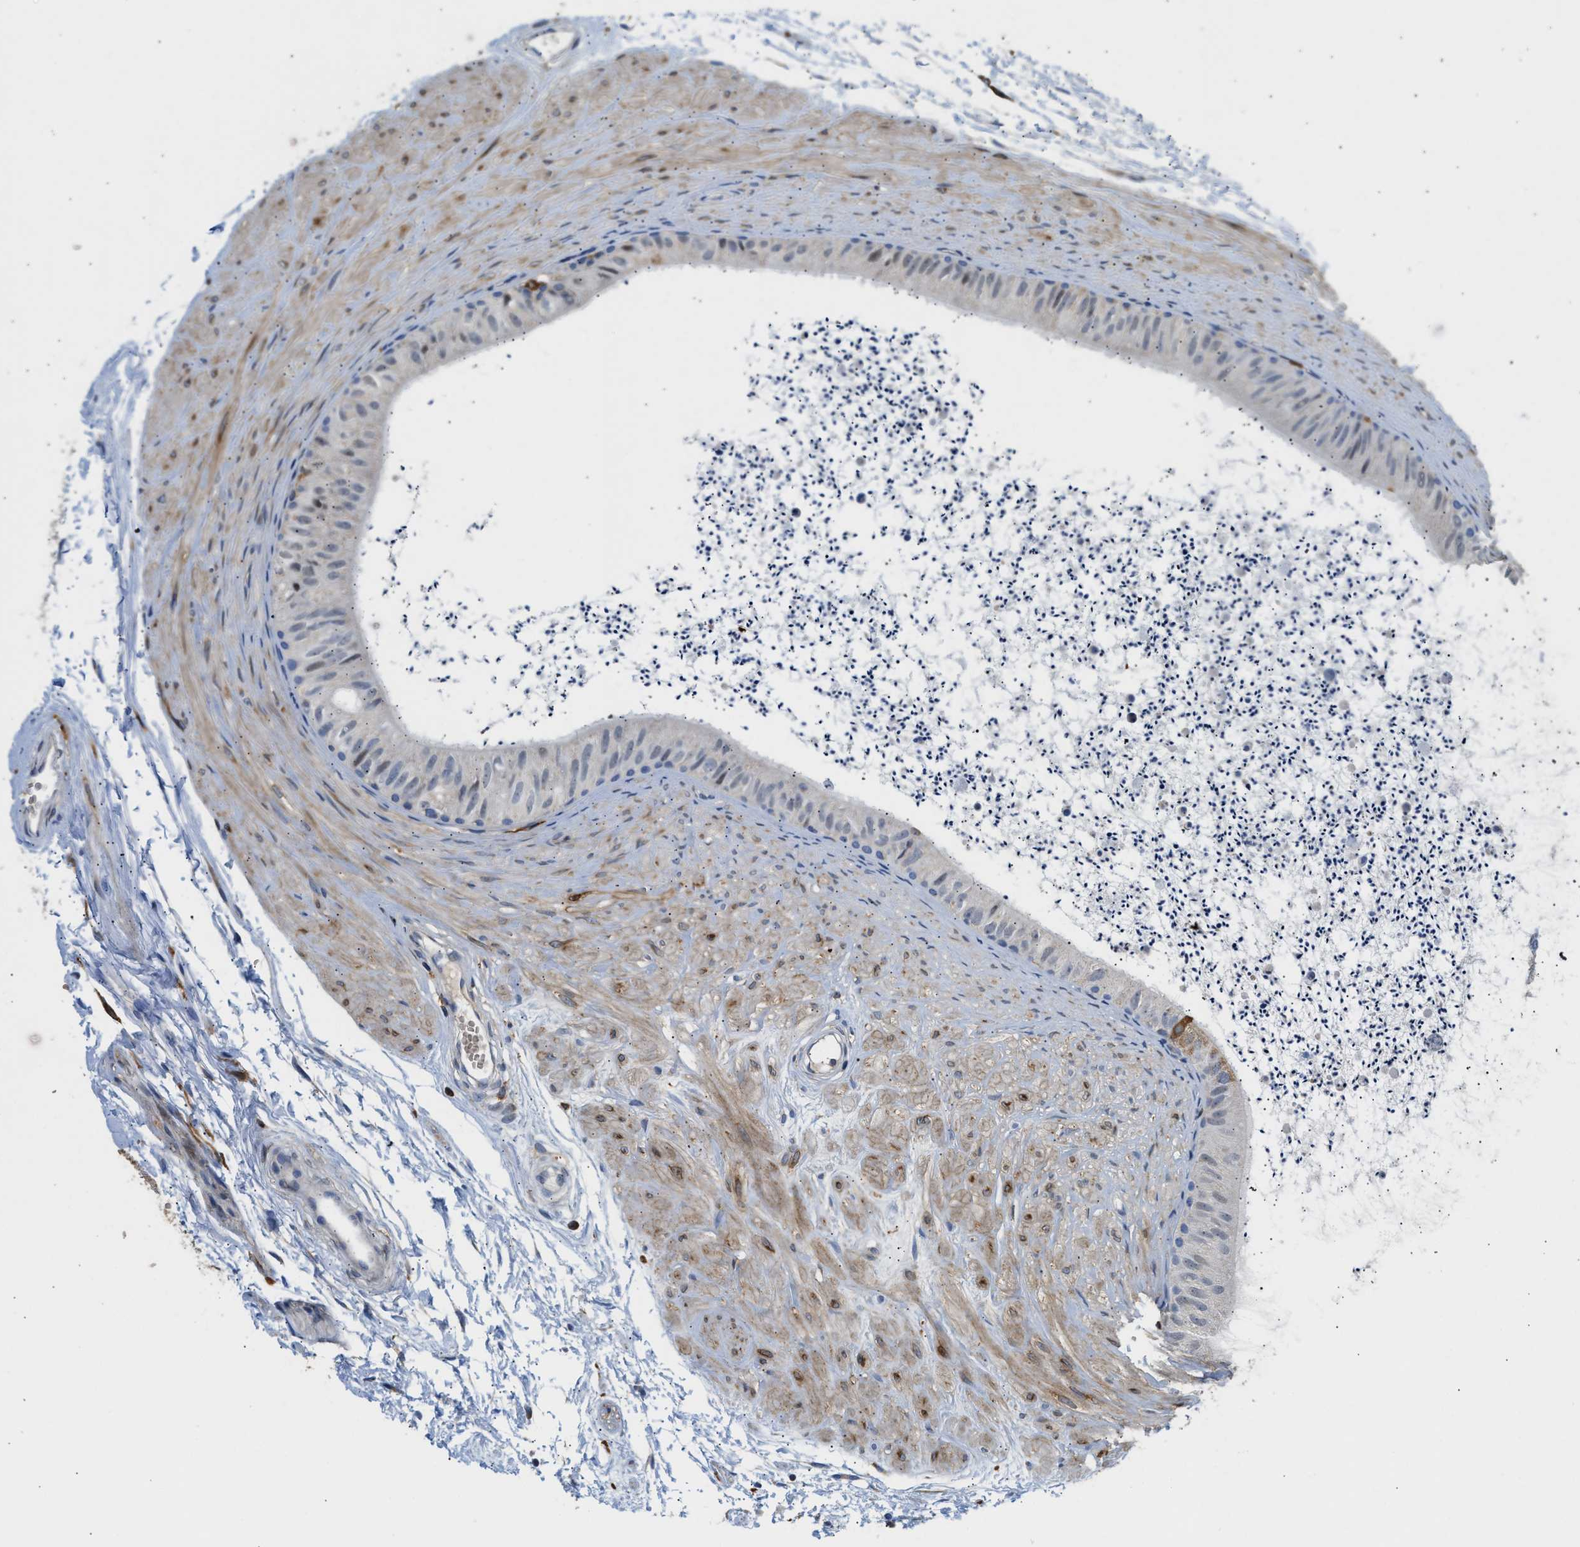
{"staining": {"intensity": "moderate", "quantity": "25%-75%", "location": "cytoplasmic/membranous"}, "tissue": "epididymis", "cell_type": "Glandular cells", "image_type": "normal", "snomed": [{"axis": "morphology", "description": "Normal tissue, NOS"}, {"axis": "topography", "description": "Epididymis"}], "caption": "Protein analysis of normal epididymis shows moderate cytoplasmic/membranous staining in about 25%-75% of glandular cells.", "gene": "RAB31", "patient": {"sex": "male", "age": 56}}